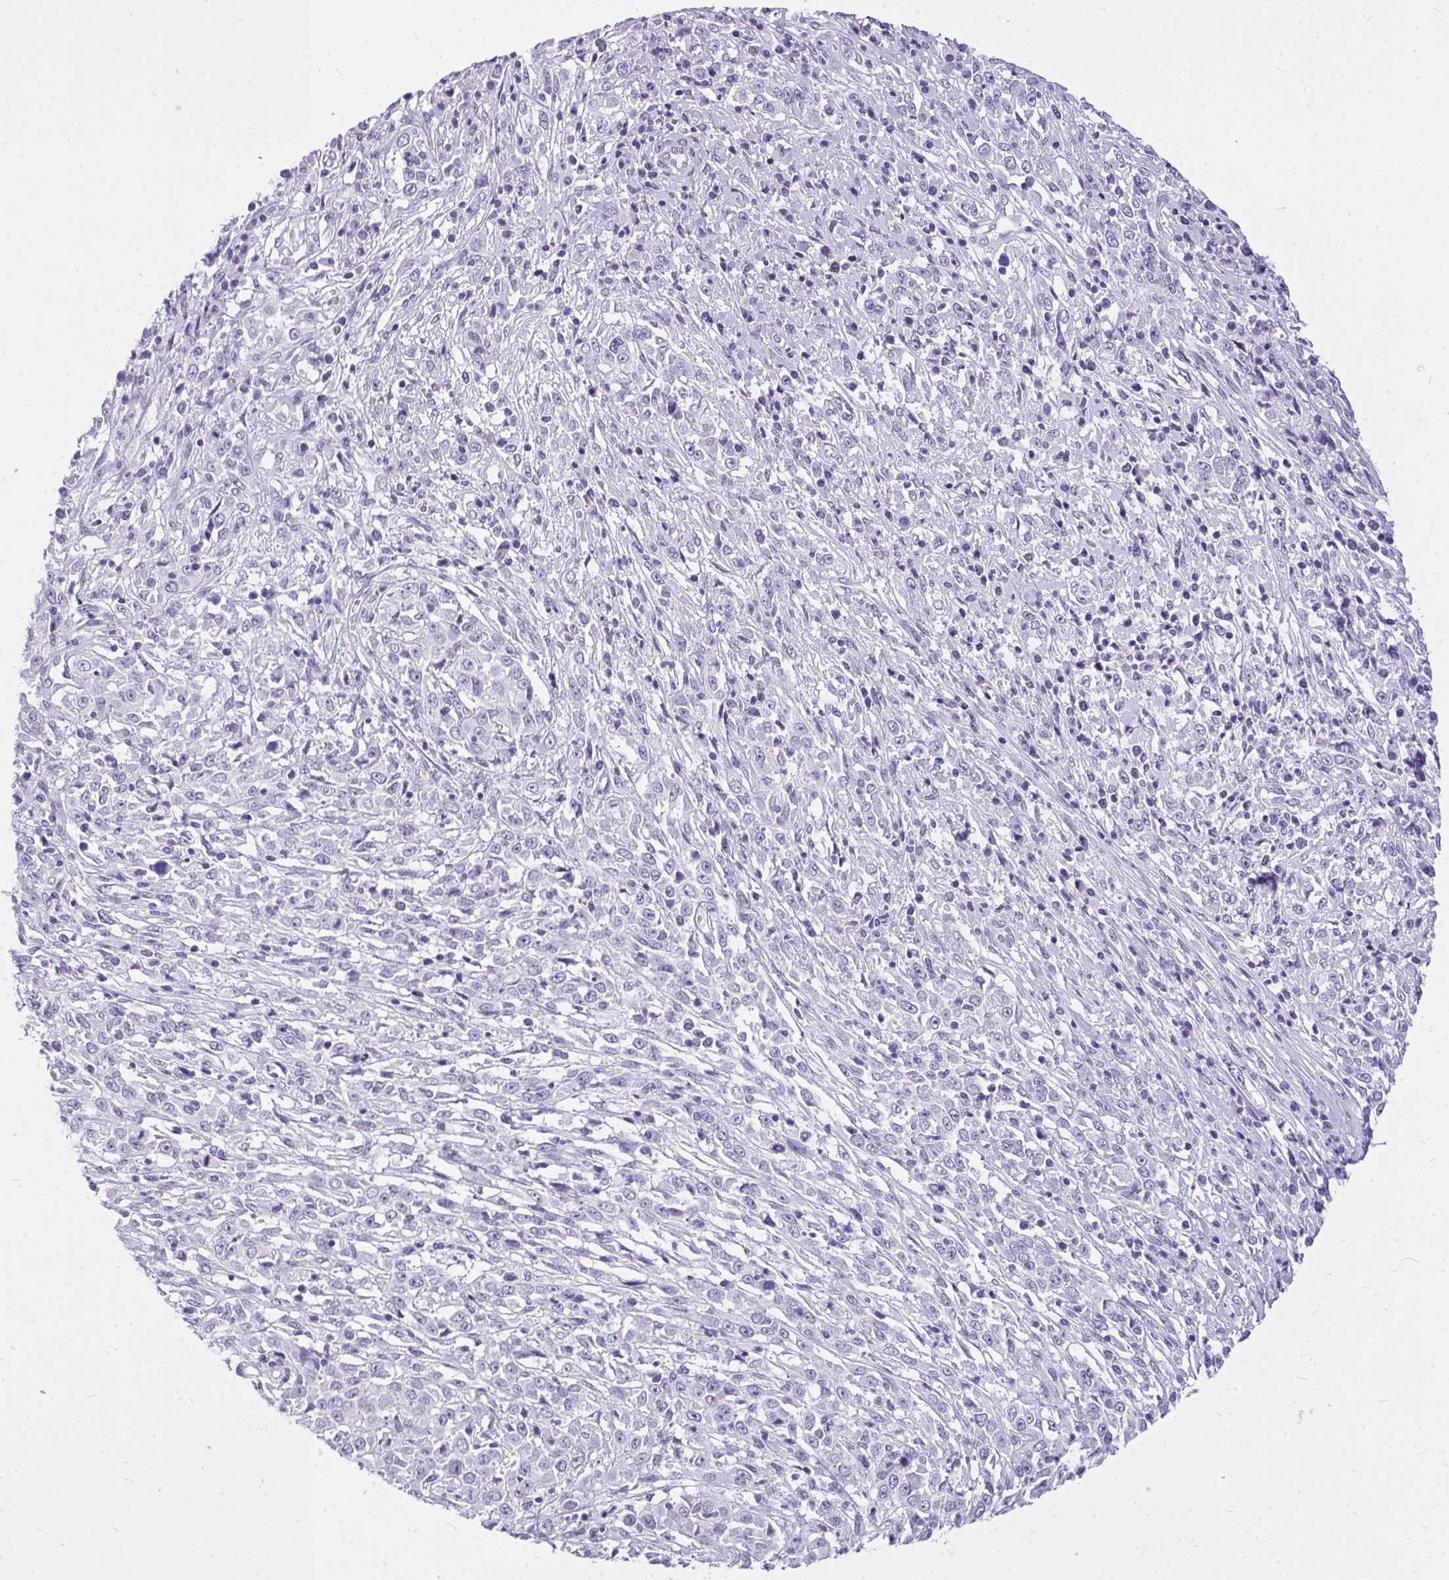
{"staining": {"intensity": "negative", "quantity": "none", "location": "none"}, "tissue": "cervical cancer", "cell_type": "Tumor cells", "image_type": "cancer", "snomed": [{"axis": "morphology", "description": "Adenocarcinoma, NOS"}, {"axis": "topography", "description": "Cervix"}], "caption": "DAB immunohistochemical staining of human cervical cancer demonstrates no significant positivity in tumor cells.", "gene": "PRM2", "patient": {"sex": "female", "age": 40}}